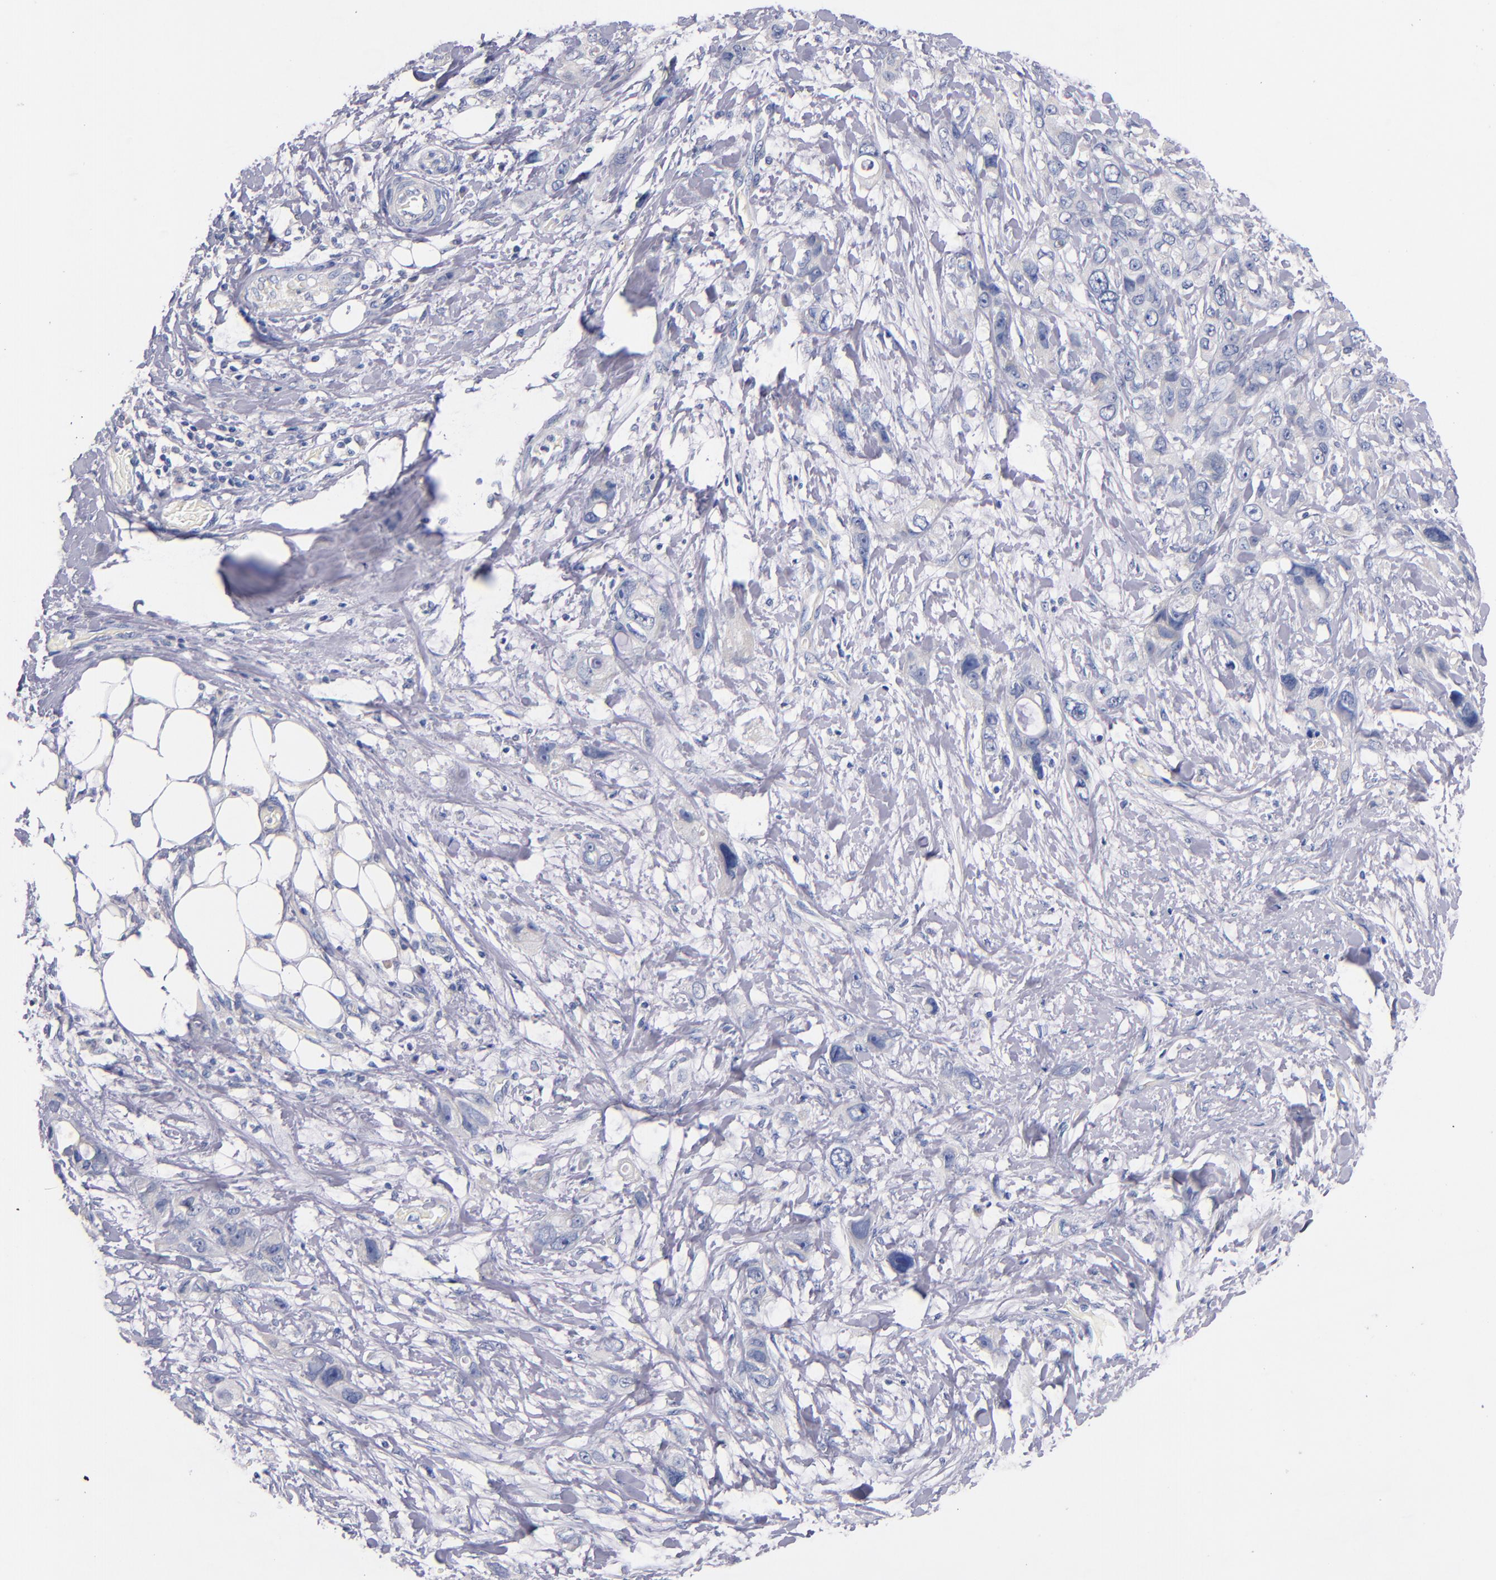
{"staining": {"intensity": "negative", "quantity": "none", "location": "none"}, "tissue": "stomach cancer", "cell_type": "Tumor cells", "image_type": "cancer", "snomed": [{"axis": "morphology", "description": "Adenocarcinoma, NOS"}, {"axis": "topography", "description": "Stomach, upper"}], "caption": "High magnification brightfield microscopy of stomach adenocarcinoma stained with DAB (3,3'-diaminobenzidine) (brown) and counterstained with hematoxylin (blue): tumor cells show no significant expression.", "gene": "CNTNAP2", "patient": {"sex": "male", "age": 47}}